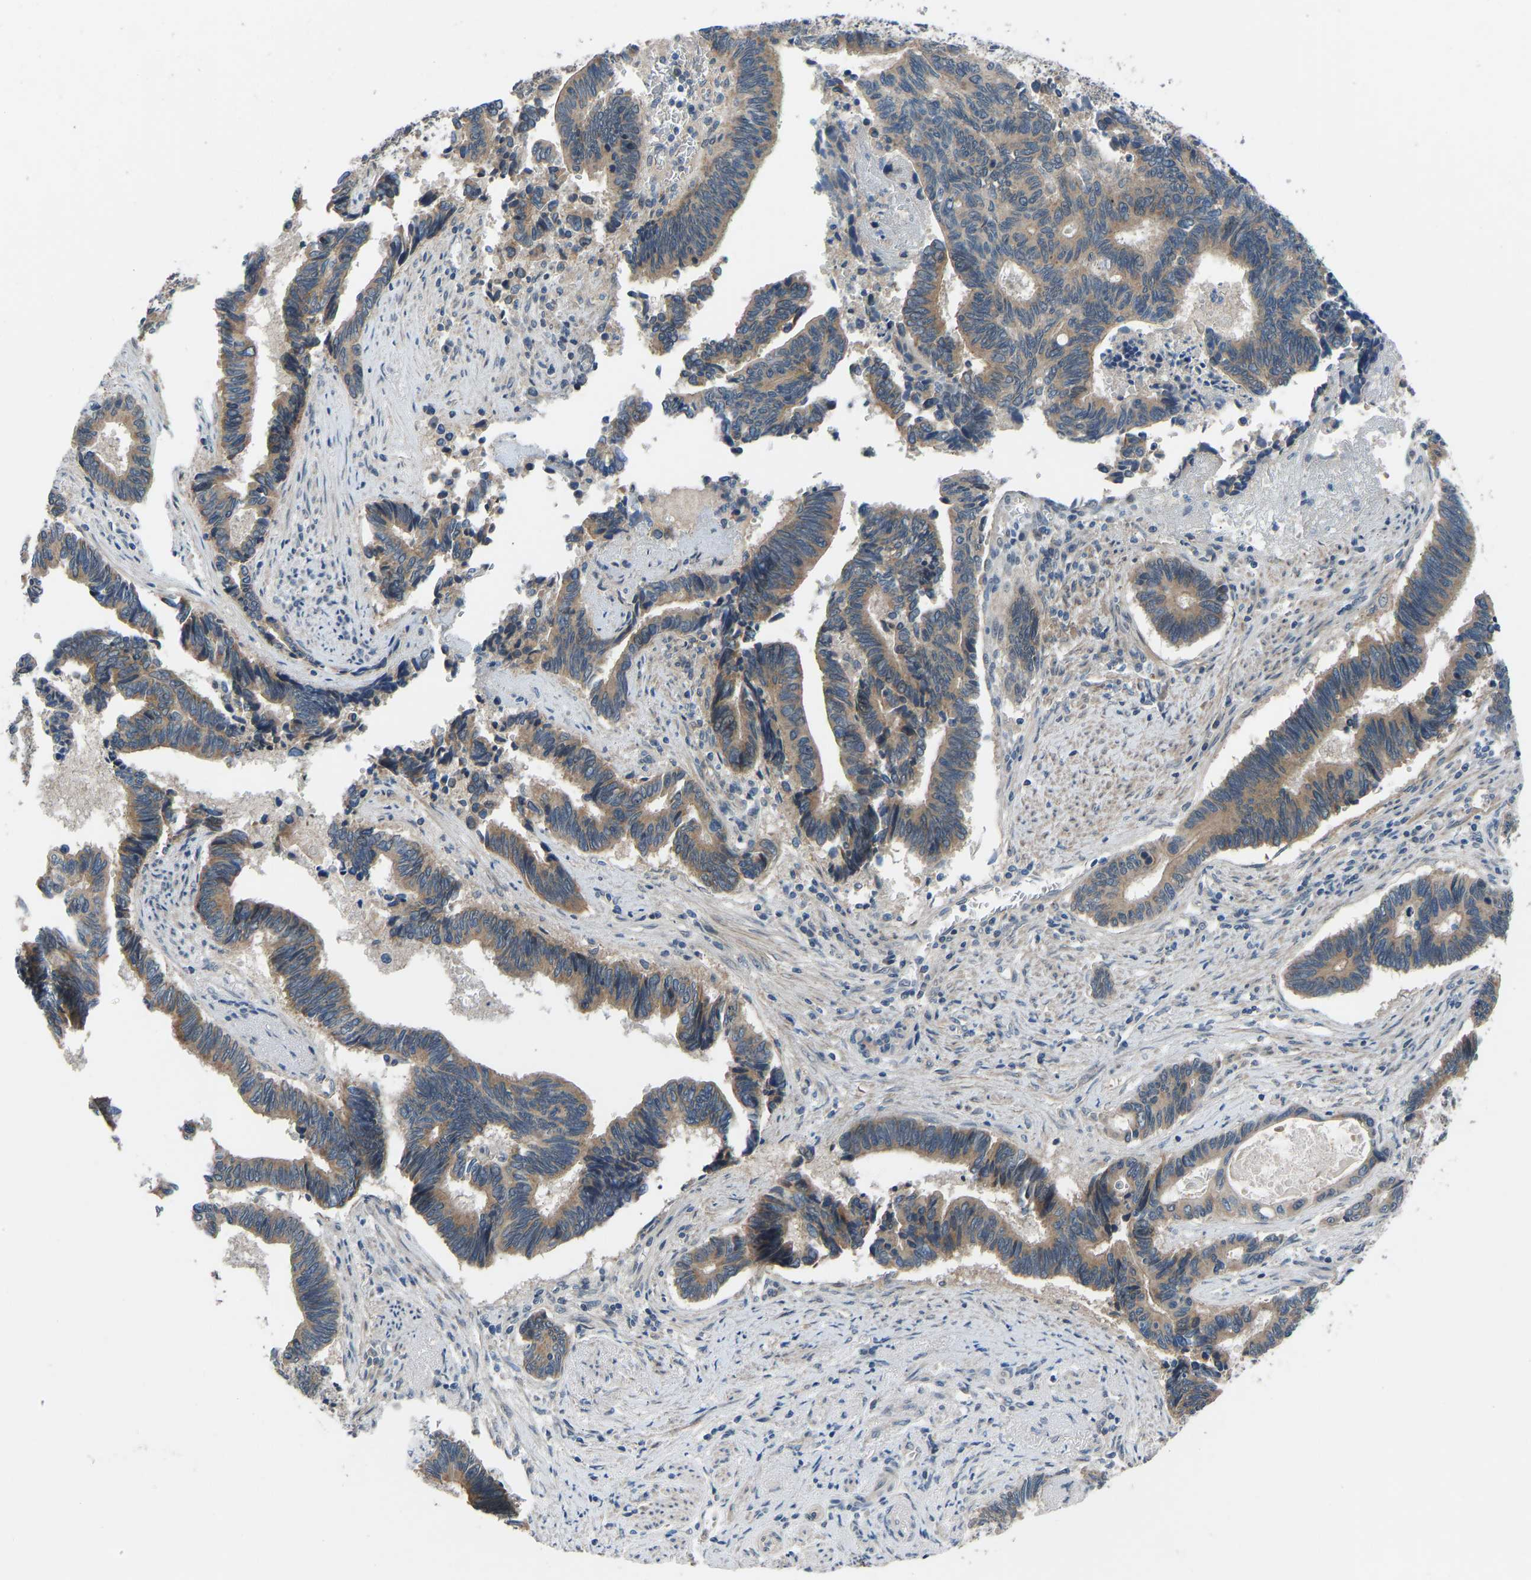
{"staining": {"intensity": "moderate", "quantity": ">75%", "location": "cytoplasmic/membranous"}, "tissue": "pancreatic cancer", "cell_type": "Tumor cells", "image_type": "cancer", "snomed": [{"axis": "morphology", "description": "Adenocarcinoma, NOS"}, {"axis": "topography", "description": "Pancreas"}], "caption": "Protein expression analysis of adenocarcinoma (pancreatic) exhibits moderate cytoplasmic/membranous staining in approximately >75% of tumor cells.", "gene": "CDK2AP1", "patient": {"sex": "female", "age": 70}}